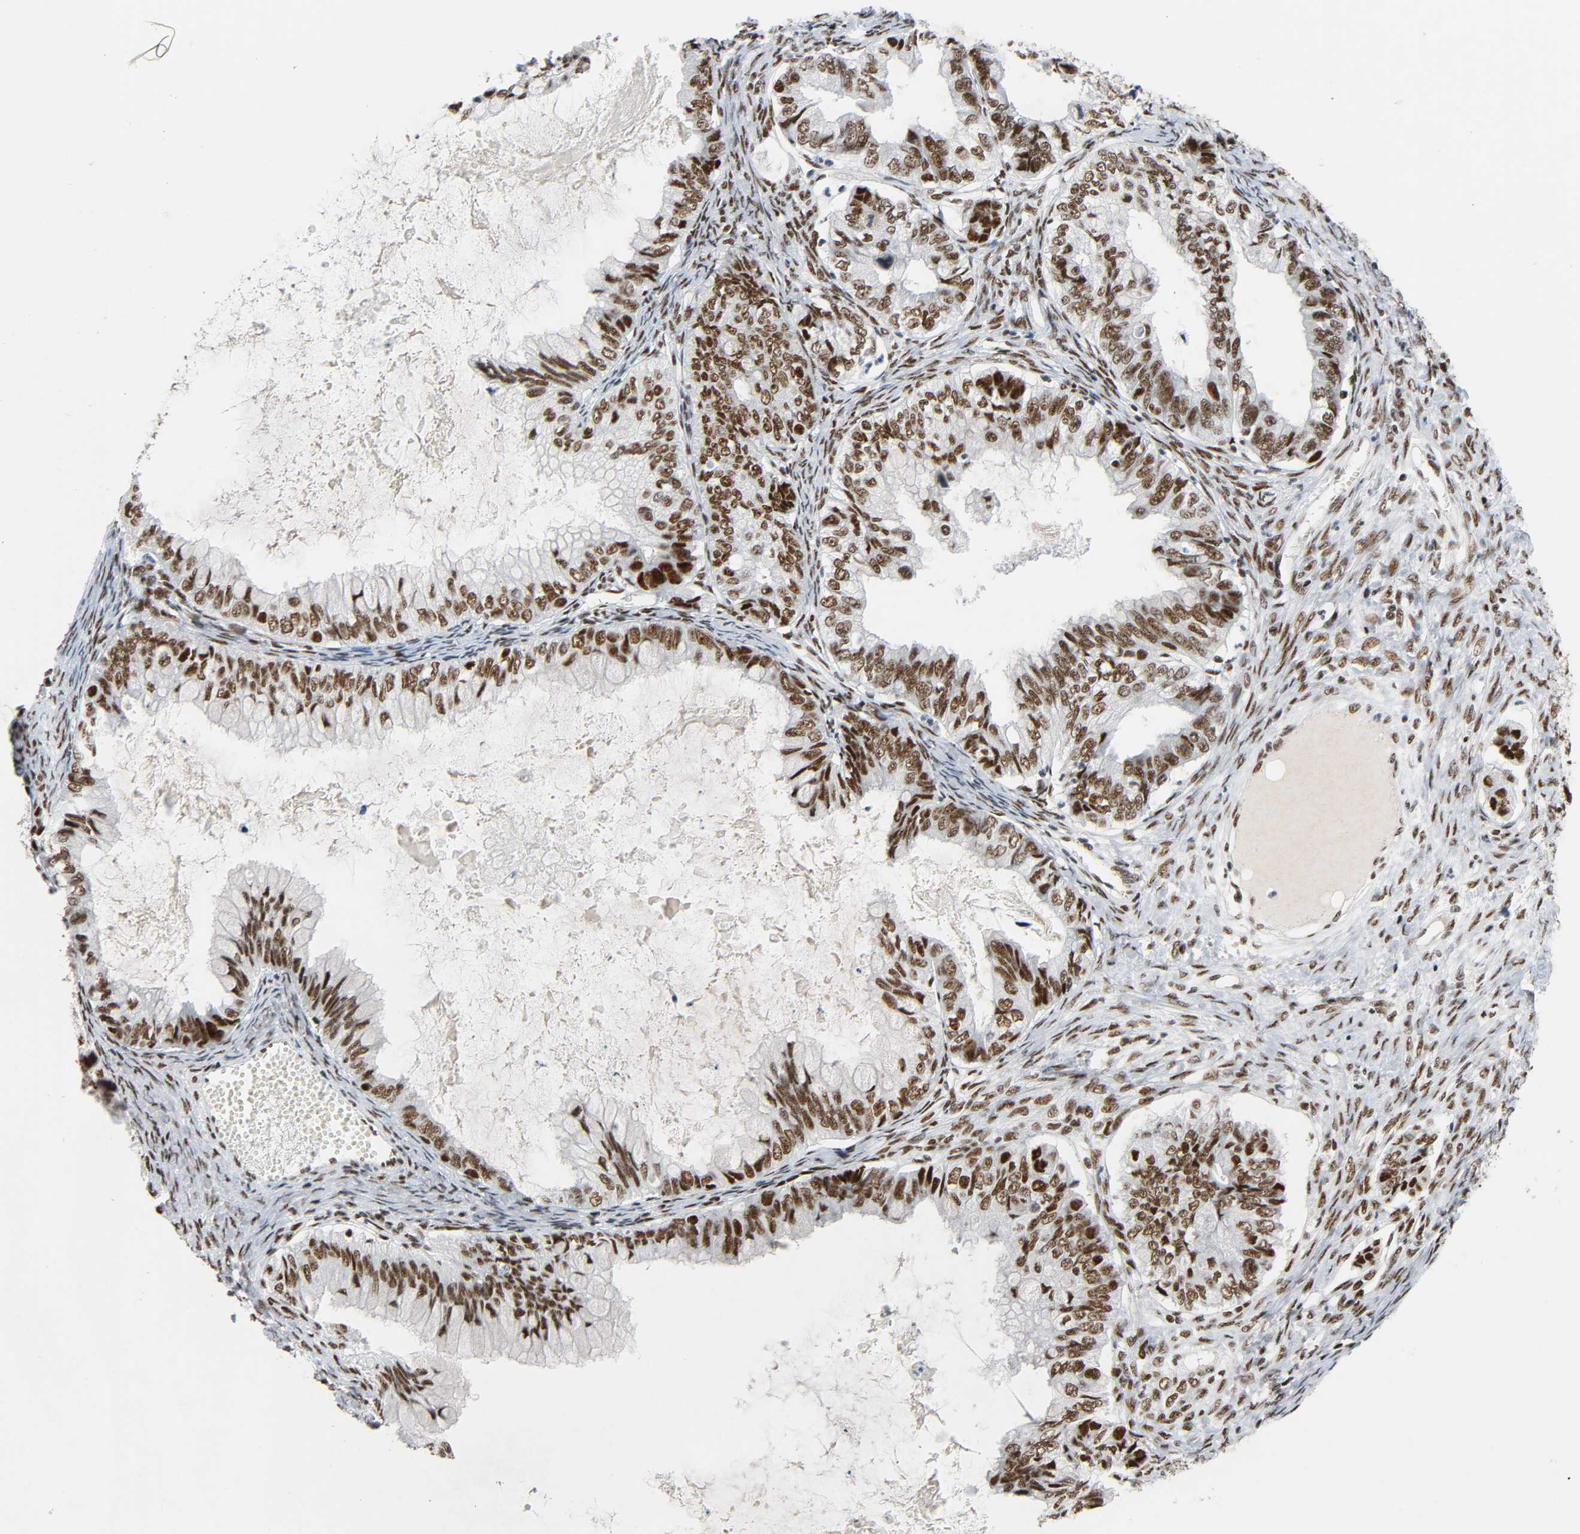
{"staining": {"intensity": "strong", "quantity": ">75%", "location": "nuclear"}, "tissue": "ovarian cancer", "cell_type": "Tumor cells", "image_type": "cancer", "snomed": [{"axis": "morphology", "description": "Cystadenocarcinoma, mucinous, NOS"}, {"axis": "topography", "description": "Ovary"}], "caption": "Ovarian mucinous cystadenocarcinoma stained for a protein (brown) displays strong nuclear positive positivity in about >75% of tumor cells.", "gene": "CDK9", "patient": {"sex": "female", "age": 80}}